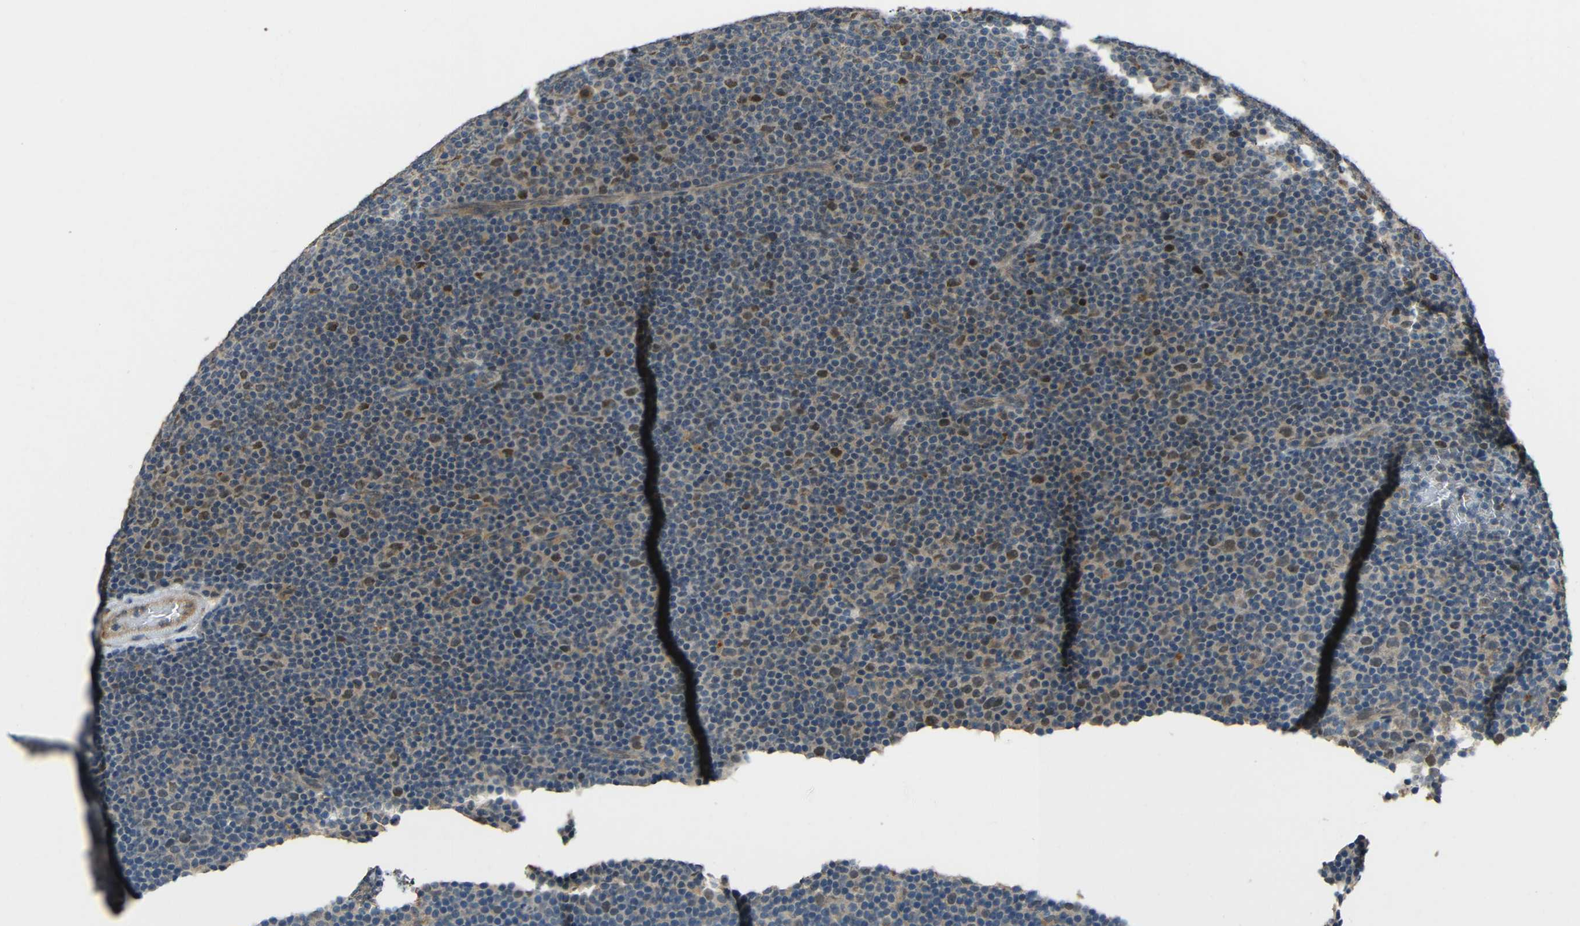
{"staining": {"intensity": "weak", "quantity": "25%-75%", "location": "nuclear"}, "tissue": "lymphoma", "cell_type": "Tumor cells", "image_type": "cancer", "snomed": [{"axis": "morphology", "description": "Malignant lymphoma, non-Hodgkin's type, Low grade"}, {"axis": "topography", "description": "Lymph node"}], "caption": "Immunohistochemical staining of human low-grade malignant lymphoma, non-Hodgkin's type shows low levels of weak nuclear expression in about 25%-75% of tumor cells.", "gene": "STBD1", "patient": {"sex": "female", "age": 67}}